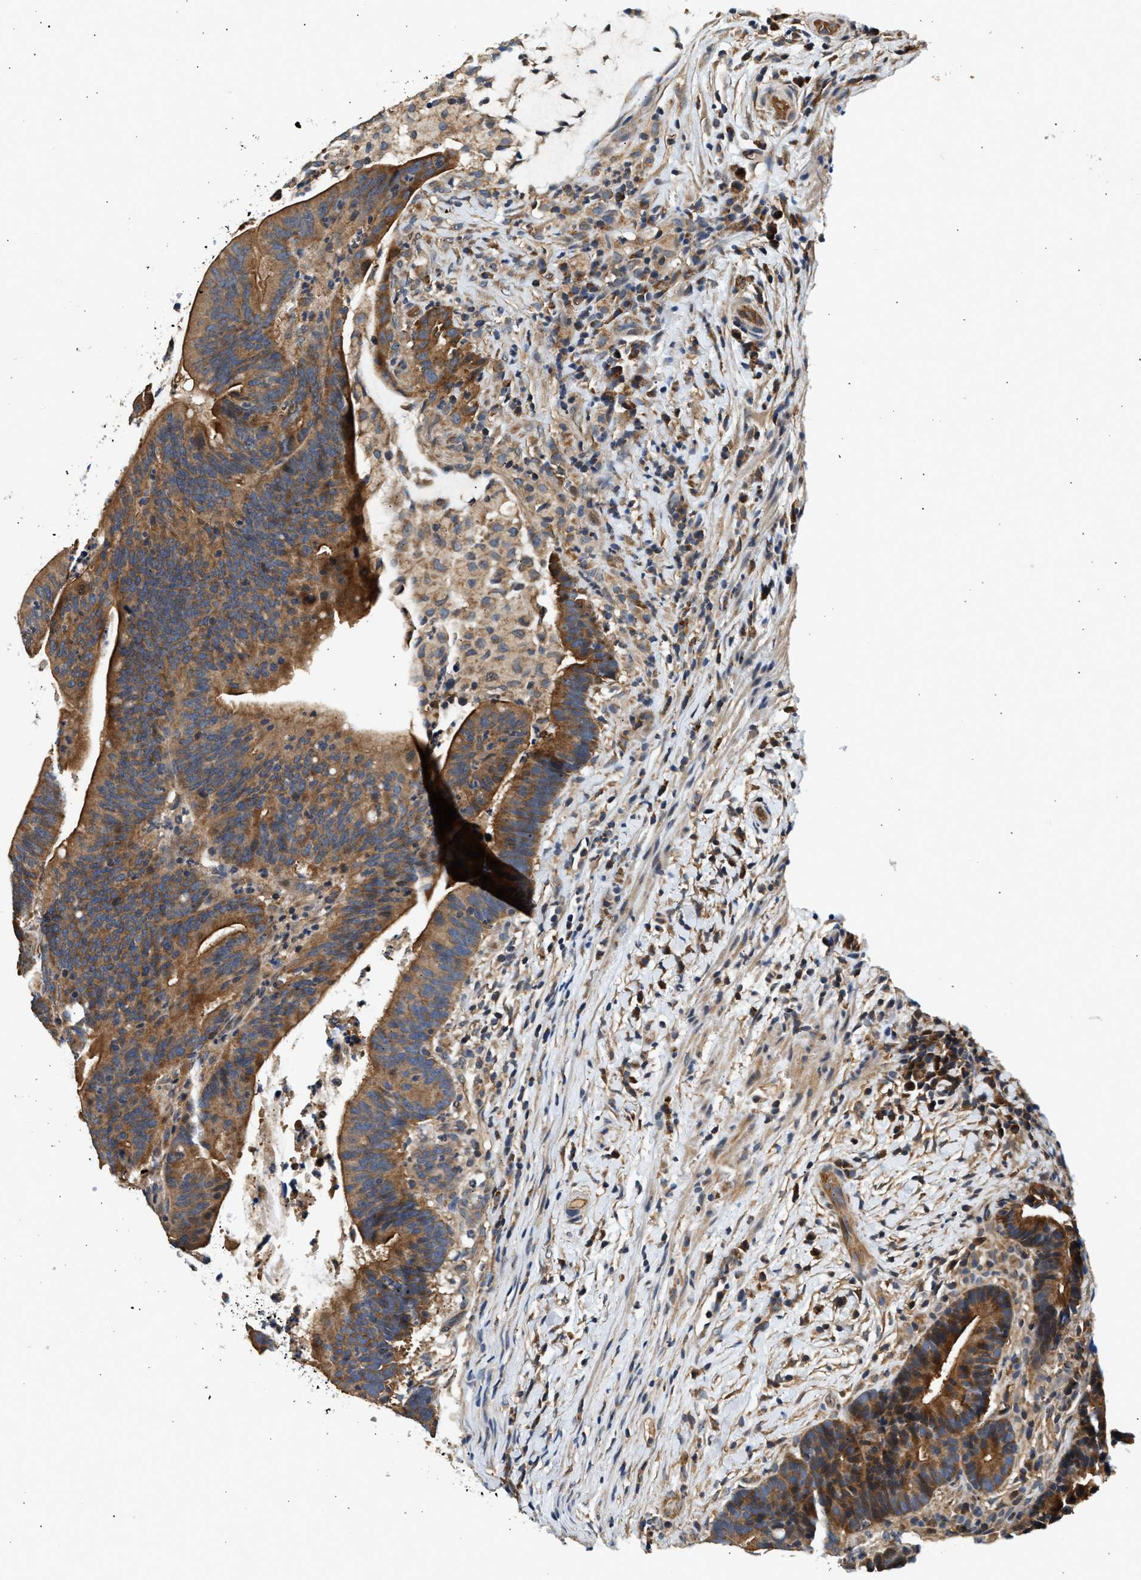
{"staining": {"intensity": "strong", "quantity": ">75%", "location": "cytoplasmic/membranous"}, "tissue": "colorectal cancer", "cell_type": "Tumor cells", "image_type": "cancer", "snomed": [{"axis": "morphology", "description": "Adenocarcinoma, NOS"}, {"axis": "topography", "description": "Colon"}], "caption": "A high-resolution histopathology image shows immunohistochemistry (IHC) staining of colorectal adenocarcinoma, which exhibits strong cytoplasmic/membranous expression in about >75% of tumor cells. (DAB (3,3'-diaminobenzidine) IHC with brightfield microscopy, high magnification).", "gene": "DUSP14", "patient": {"sex": "female", "age": 66}}